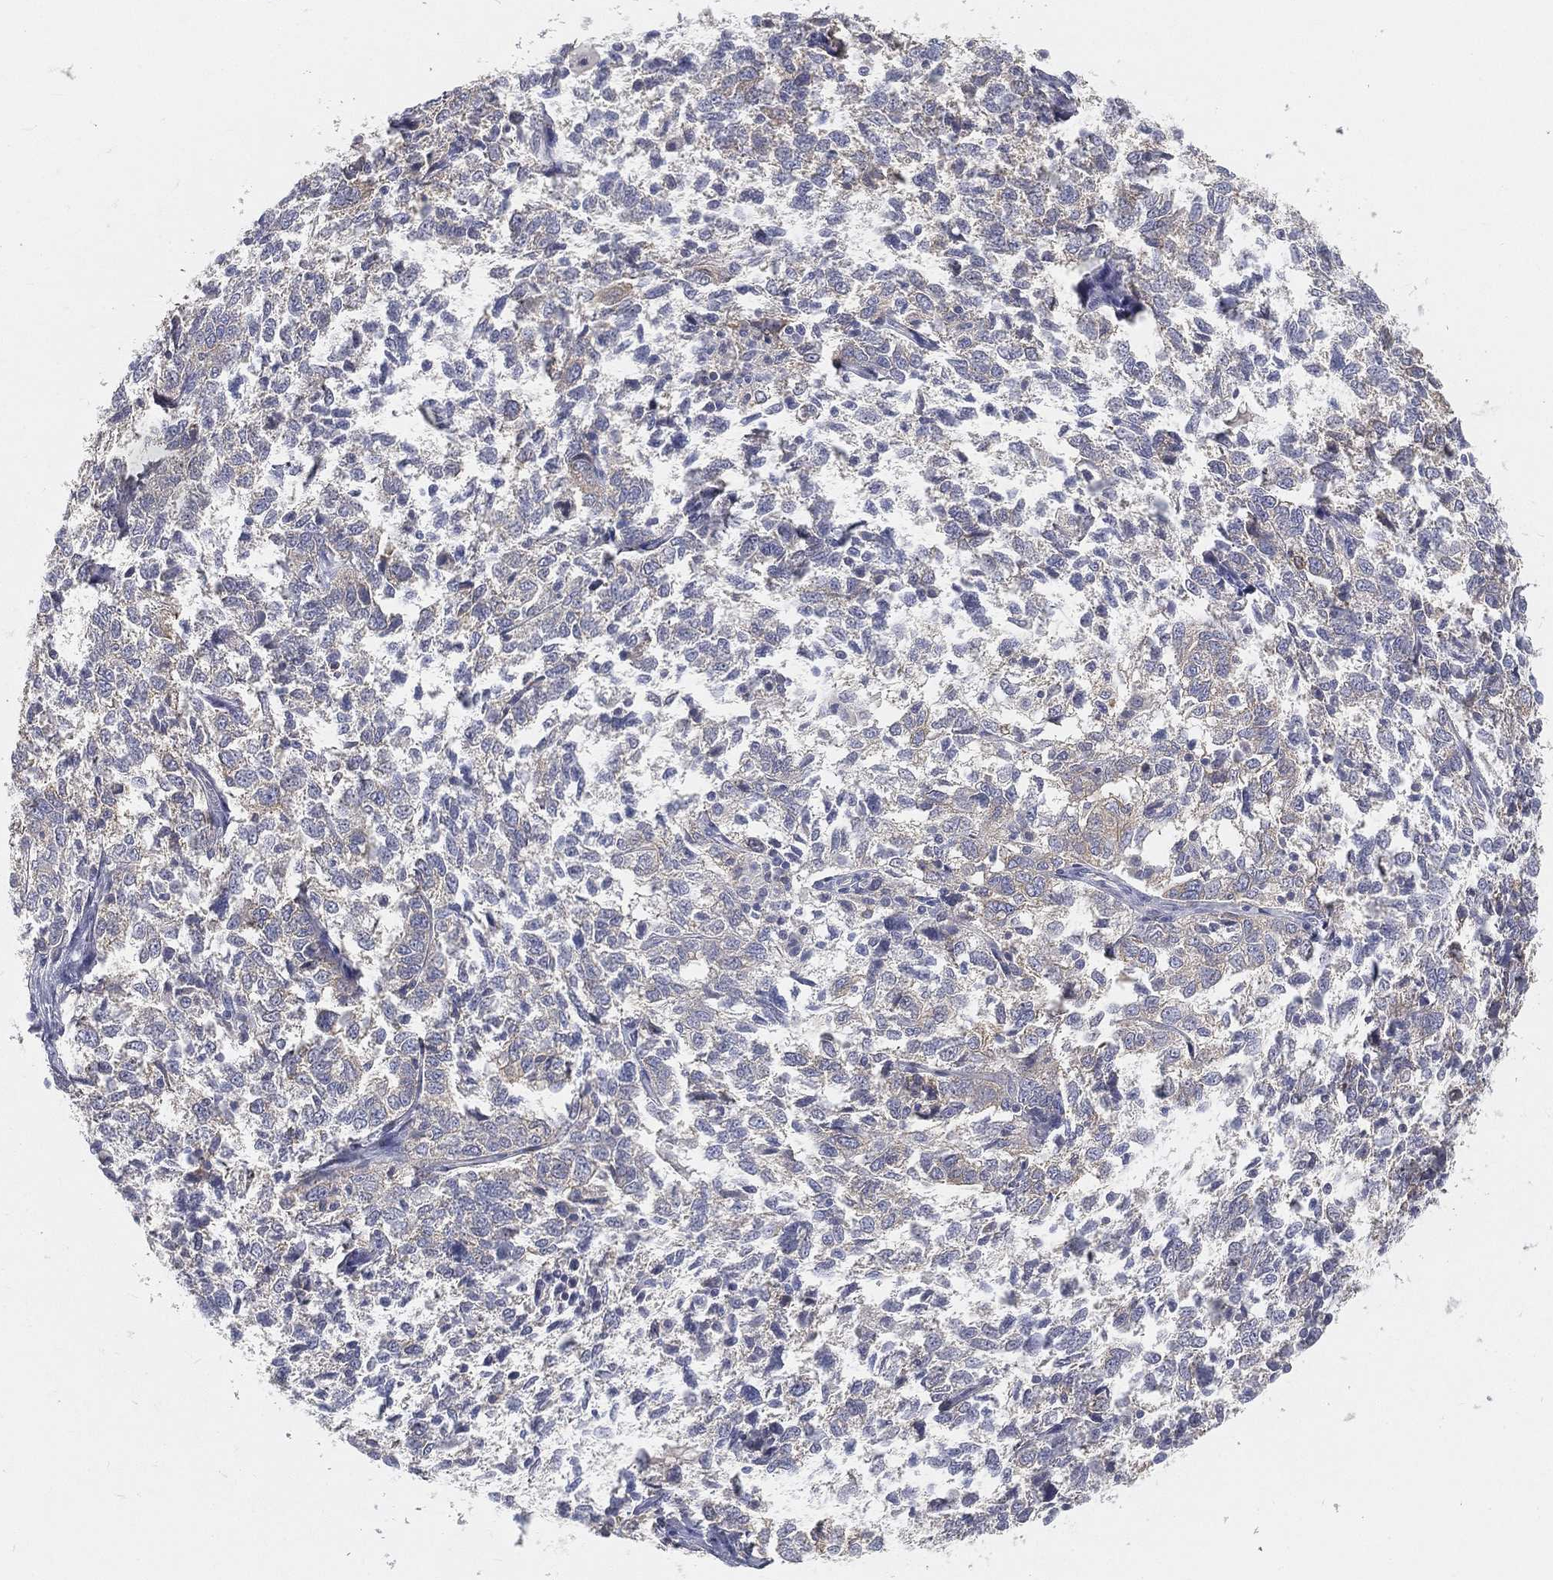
{"staining": {"intensity": "moderate", "quantity": "<25%", "location": "cytoplasmic/membranous"}, "tissue": "ovarian cancer", "cell_type": "Tumor cells", "image_type": "cancer", "snomed": [{"axis": "morphology", "description": "Cystadenocarcinoma, serous, NOS"}, {"axis": "topography", "description": "Ovary"}], "caption": "Moderate cytoplasmic/membranous staining for a protein is identified in approximately <25% of tumor cells of ovarian cancer using immunohistochemistry (IHC).", "gene": "TMEM25", "patient": {"sex": "female", "age": 71}}